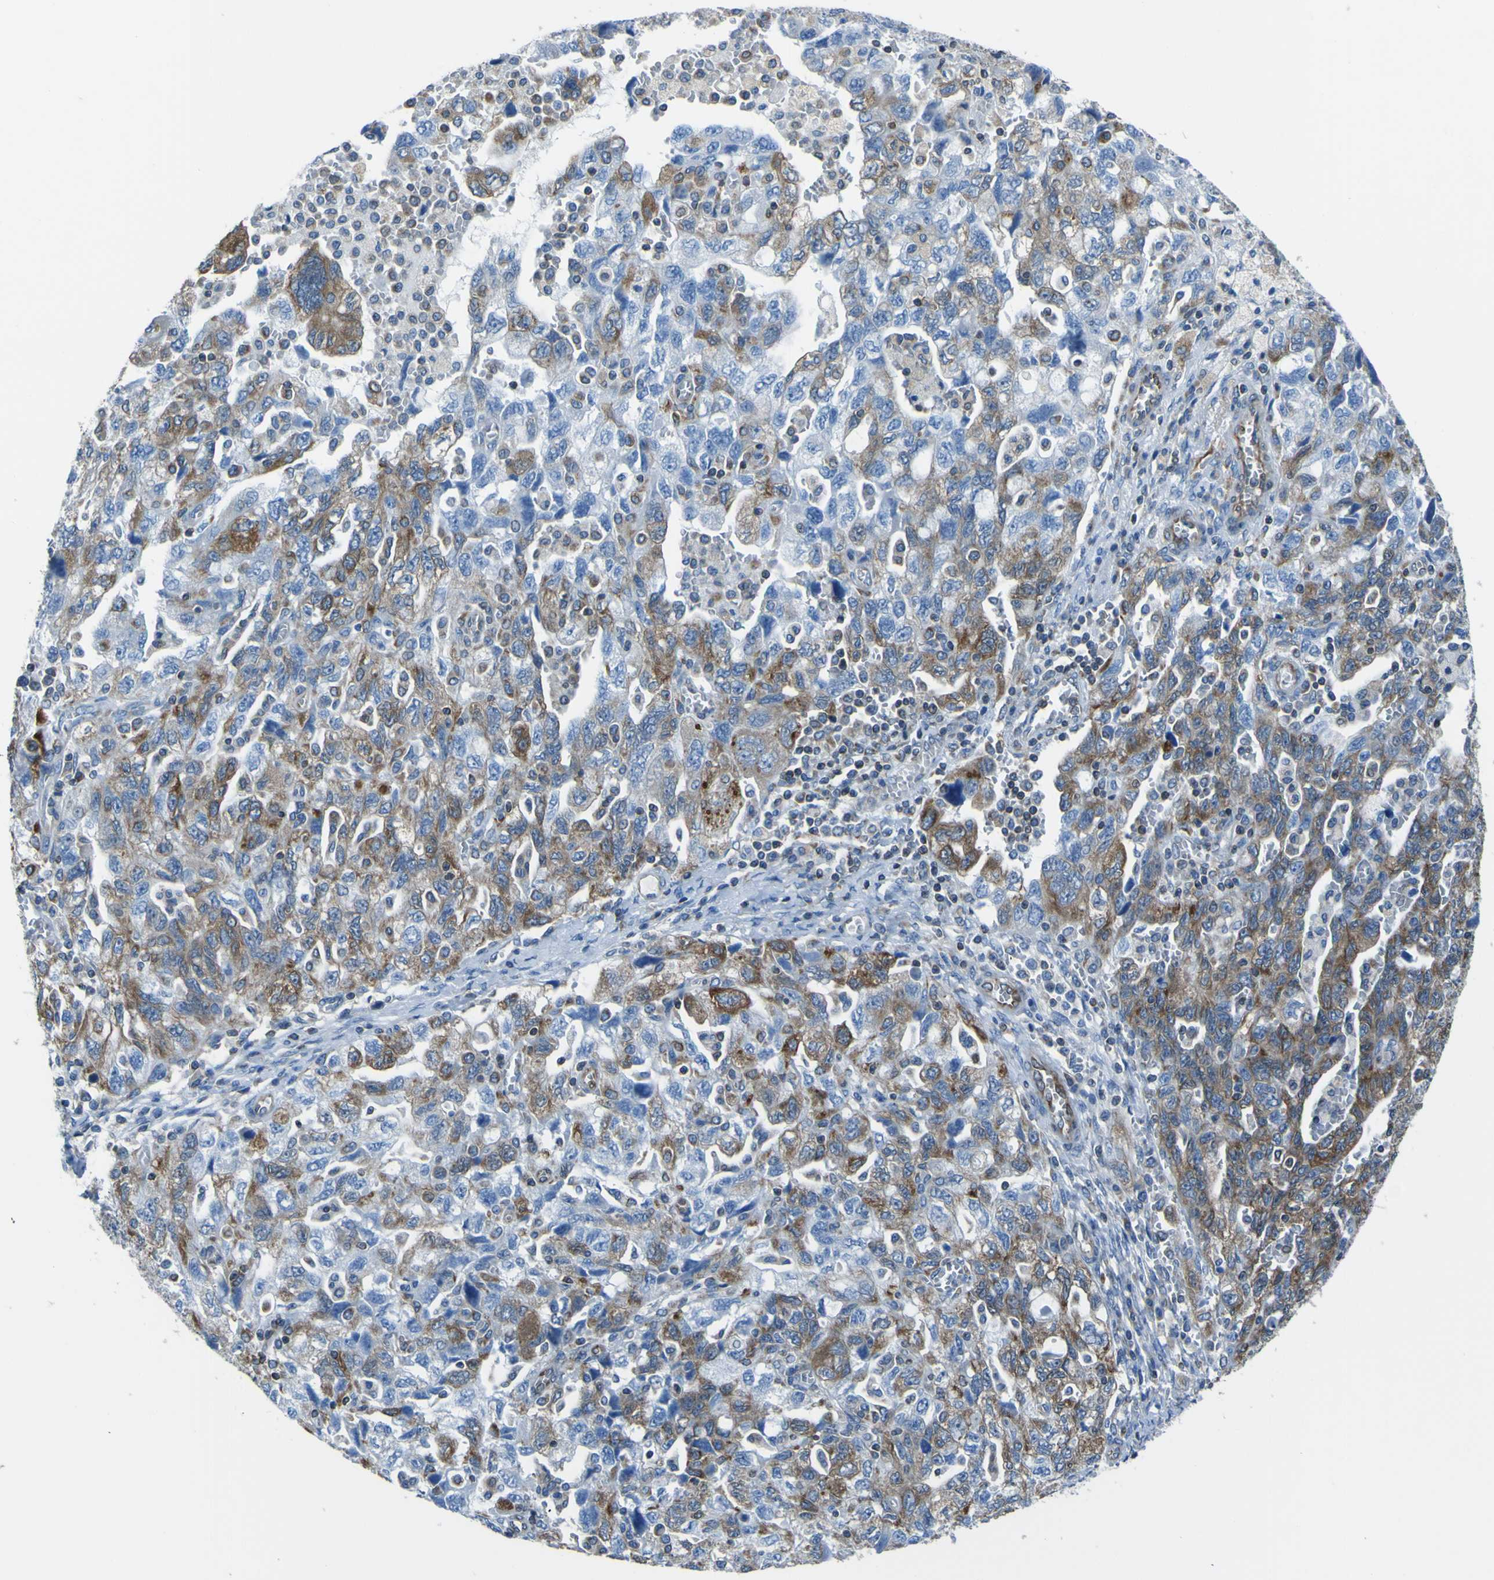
{"staining": {"intensity": "moderate", "quantity": ">75%", "location": "cytoplasmic/membranous"}, "tissue": "ovarian cancer", "cell_type": "Tumor cells", "image_type": "cancer", "snomed": [{"axis": "morphology", "description": "Carcinoma, NOS"}, {"axis": "morphology", "description": "Cystadenocarcinoma, serous, NOS"}, {"axis": "topography", "description": "Ovary"}], "caption": "Immunohistochemical staining of ovarian cancer reveals medium levels of moderate cytoplasmic/membranous positivity in about >75% of tumor cells.", "gene": "STIM1", "patient": {"sex": "female", "age": 69}}